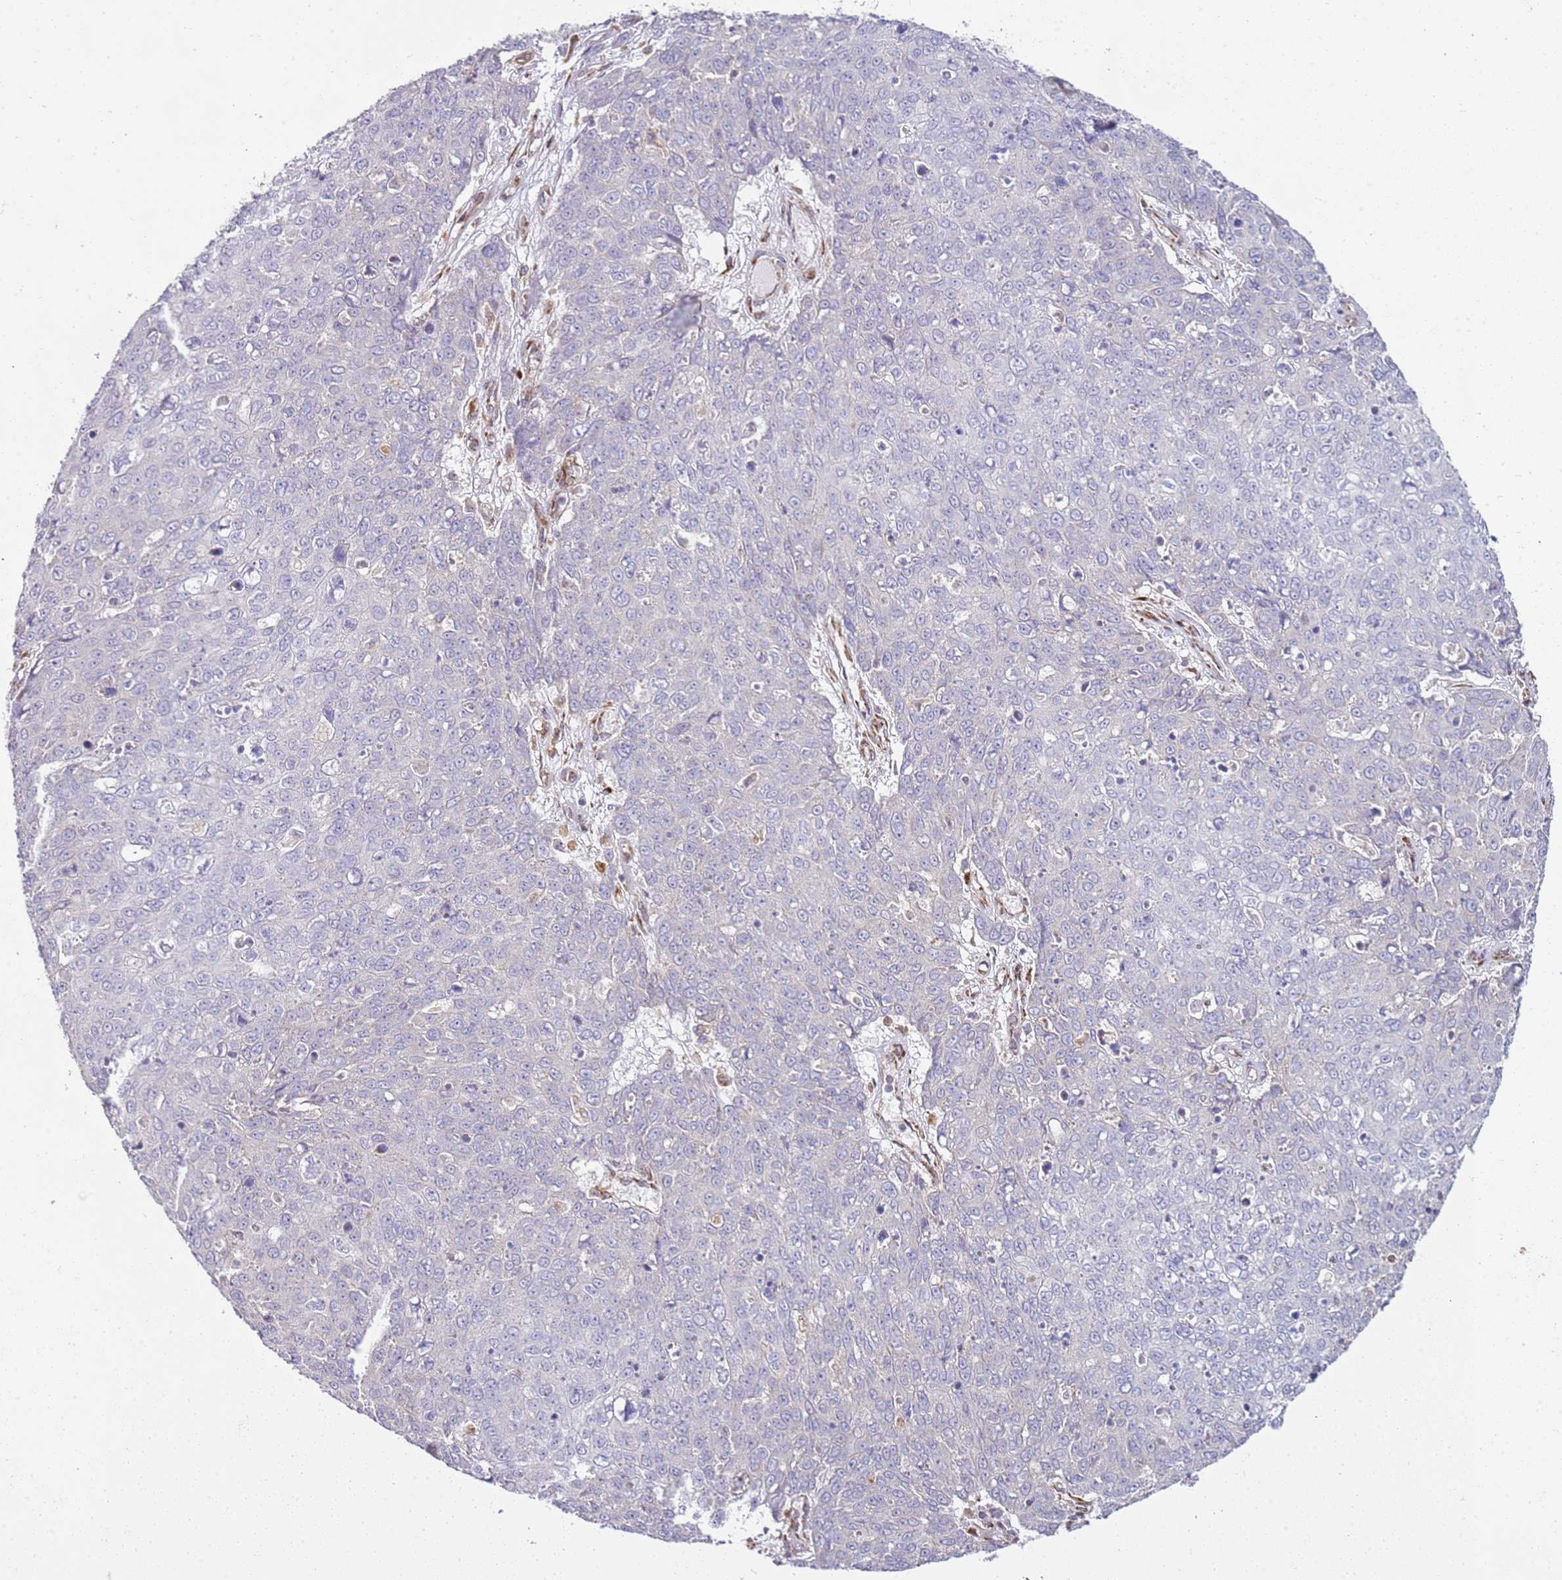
{"staining": {"intensity": "negative", "quantity": "none", "location": "none"}, "tissue": "skin cancer", "cell_type": "Tumor cells", "image_type": "cancer", "snomed": [{"axis": "morphology", "description": "Squamous cell carcinoma, NOS"}, {"axis": "topography", "description": "Skin"}], "caption": "Skin cancer (squamous cell carcinoma) stained for a protein using immunohistochemistry reveals no expression tumor cells.", "gene": "GRAP", "patient": {"sex": "male", "age": 71}}